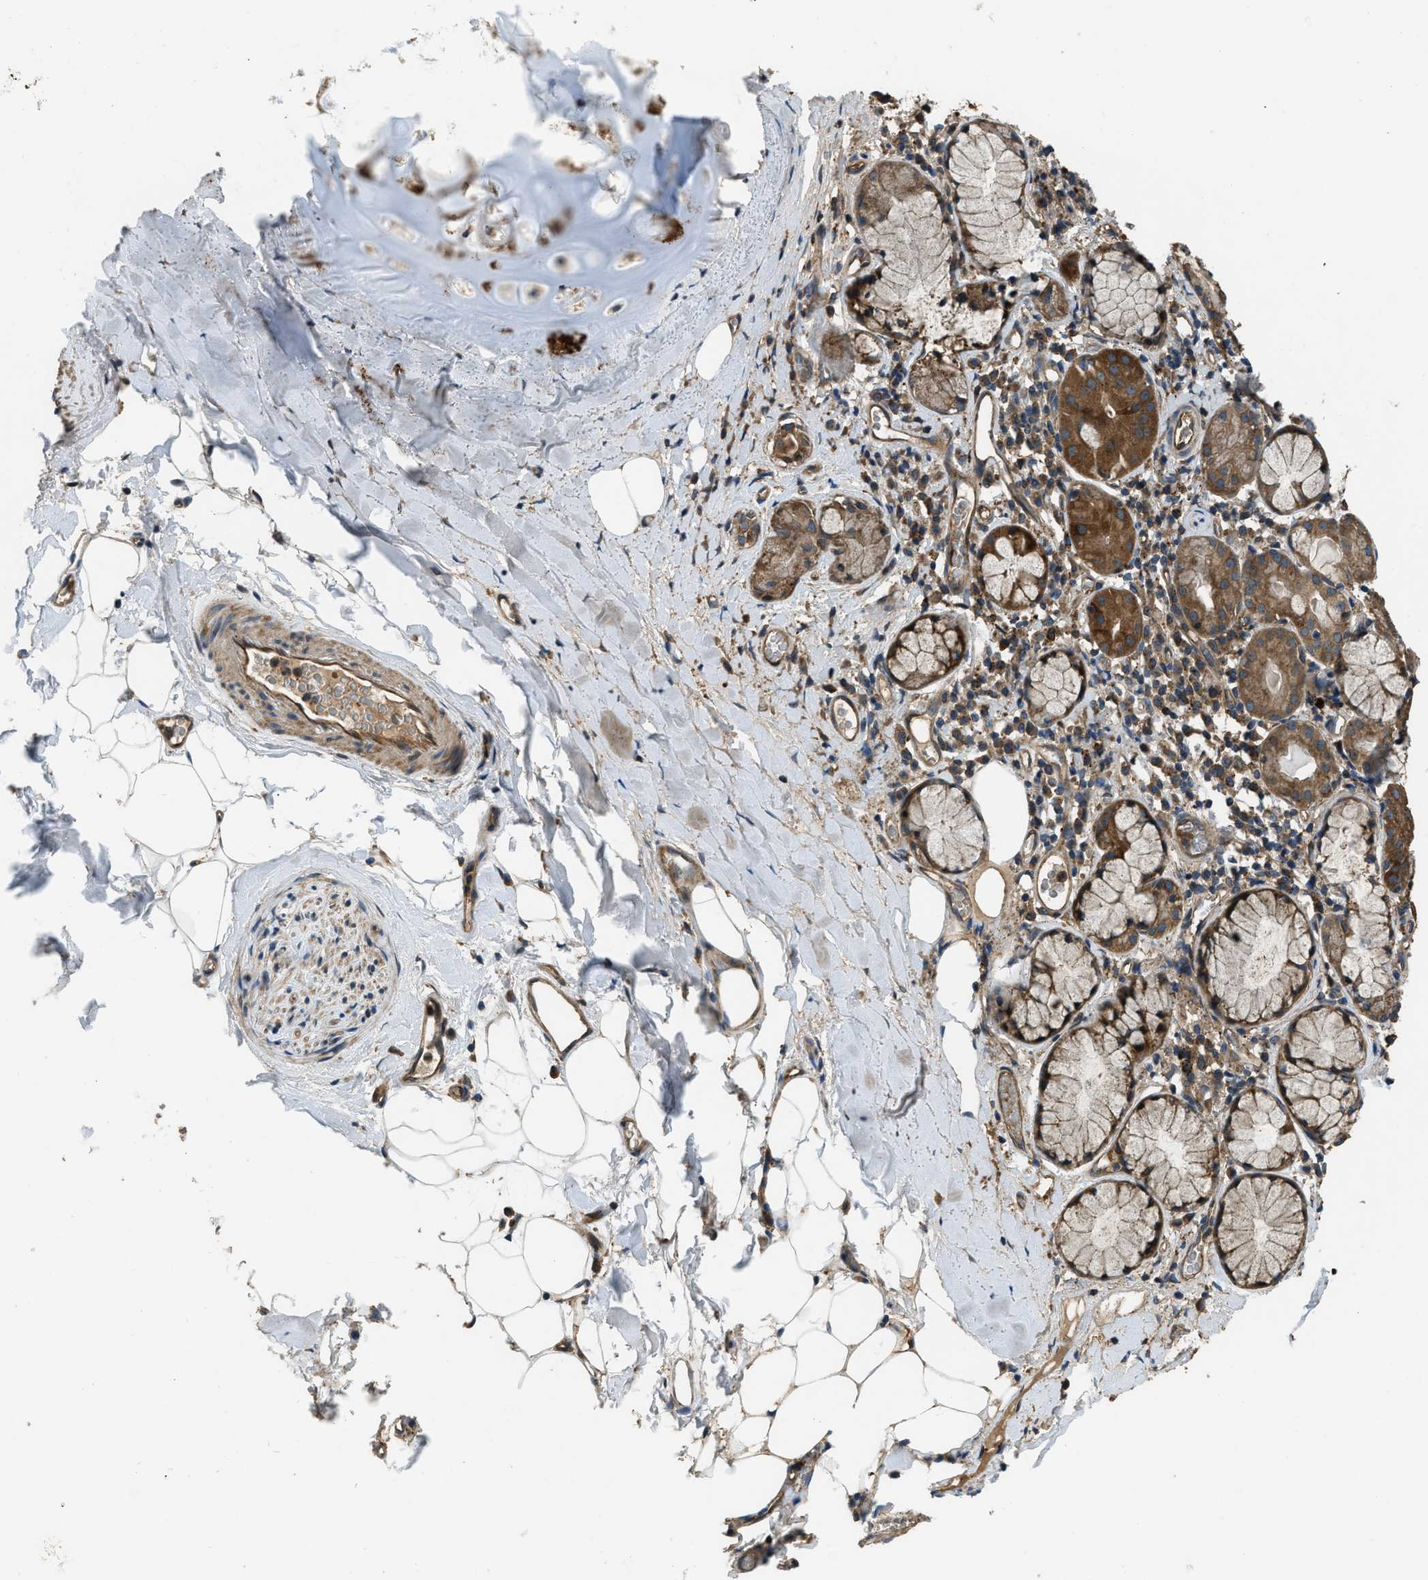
{"staining": {"intensity": "strong", "quantity": ">75%", "location": "cytoplasmic/membranous"}, "tissue": "bronchus", "cell_type": "Respiratory epithelial cells", "image_type": "normal", "snomed": [{"axis": "morphology", "description": "Normal tissue, NOS"}, {"axis": "morphology", "description": "Inflammation, NOS"}, {"axis": "topography", "description": "Cartilage tissue"}, {"axis": "topography", "description": "Bronchus"}], "caption": "An image of bronchus stained for a protein shows strong cytoplasmic/membranous brown staining in respiratory epithelial cells.", "gene": "GGH", "patient": {"sex": "male", "age": 77}}